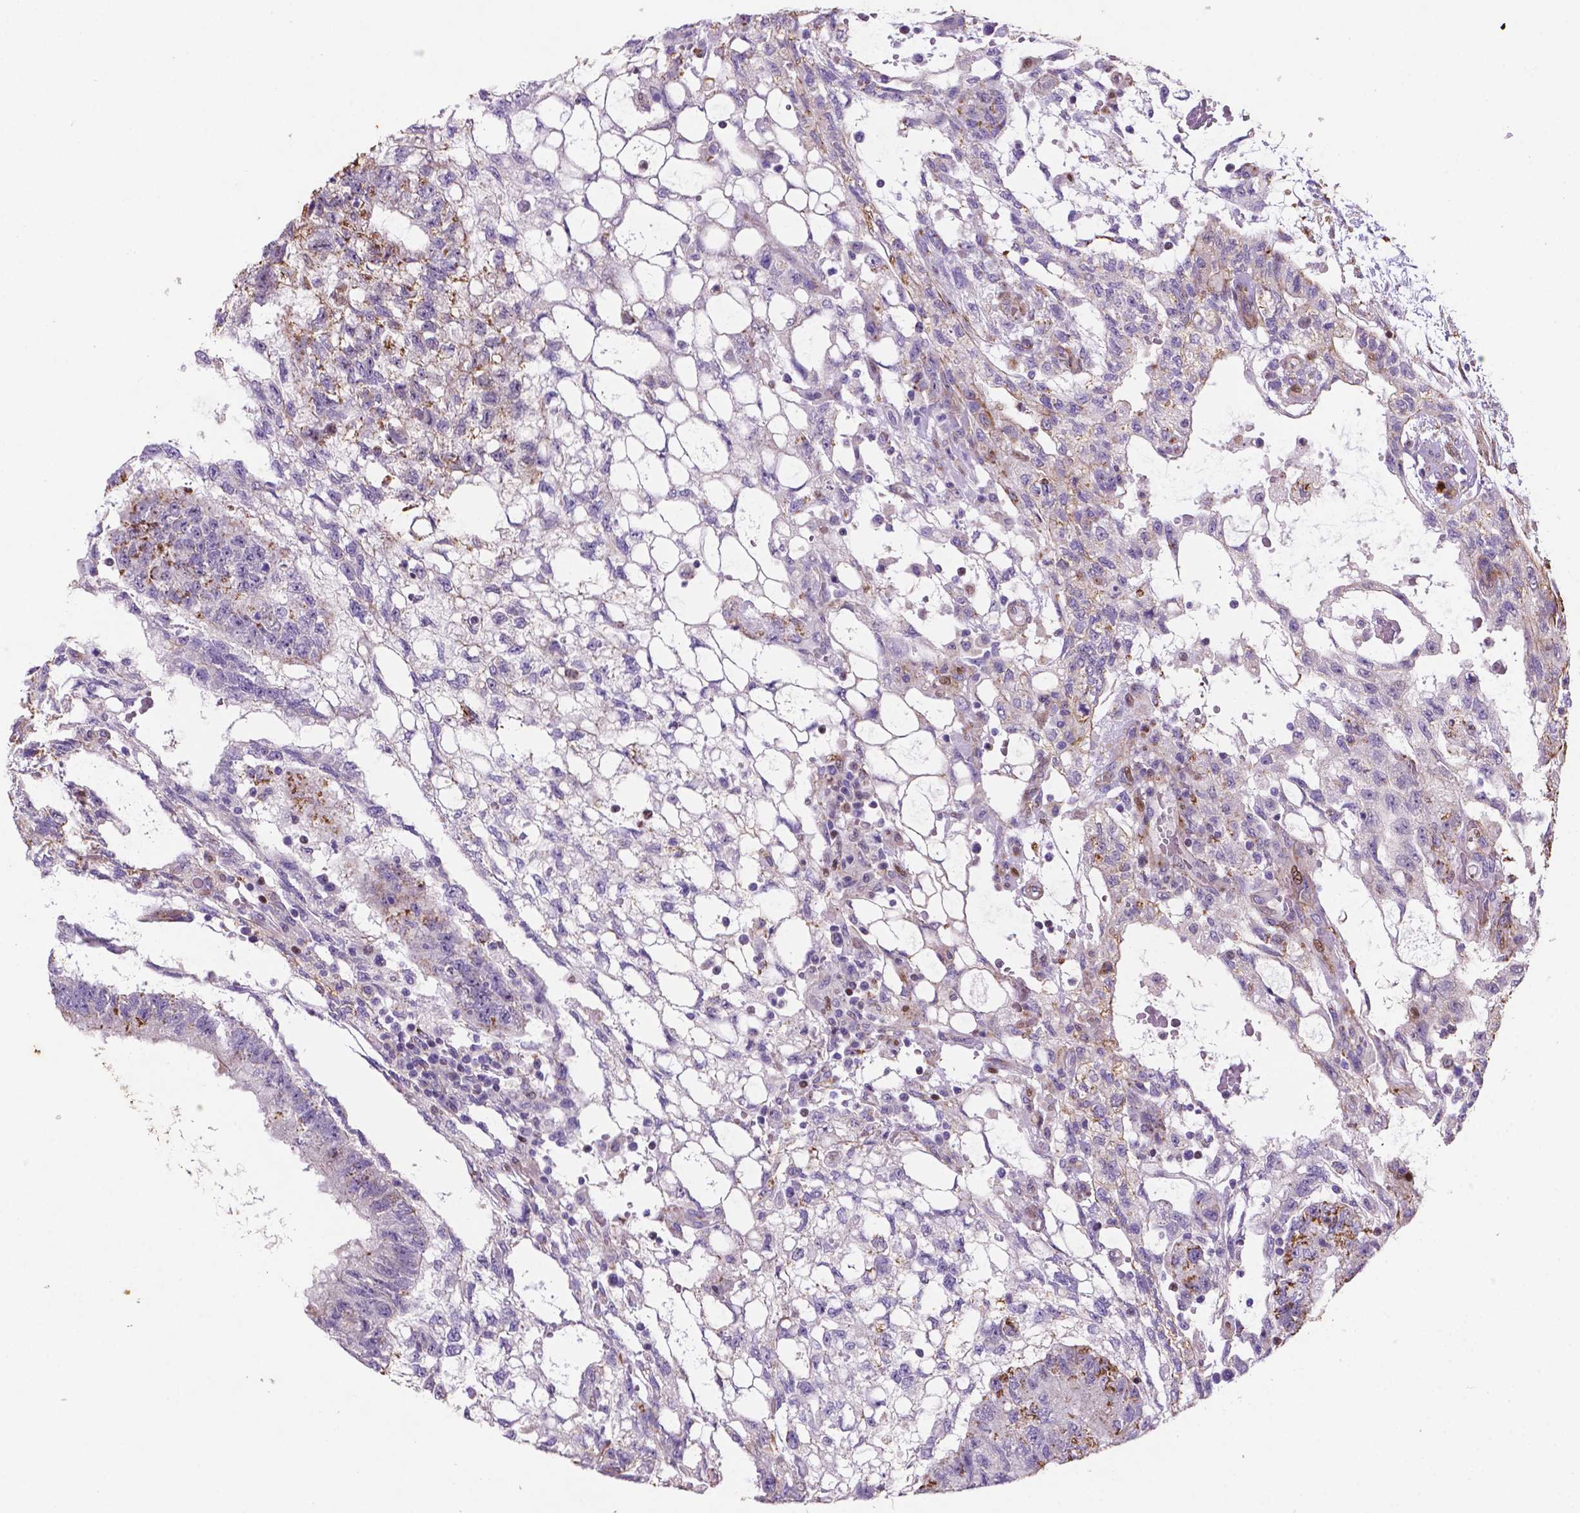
{"staining": {"intensity": "moderate", "quantity": "<25%", "location": "cytoplasmic/membranous"}, "tissue": "testis cancer", "cell_type": "Tumor cells", "image_type": "cancer", "snomed": [{"axis": "morphology", "description": "Carcinoma, Embryonal, NOS"}, {"axis": "topography", "description": "Testis"}], "caption": "This is a micrograph of IHC staining of embryonal carcinoma (testis), which shows moderate positivity in the cytoplasmic/membranous of tumor cells.", "gene": "TM4SF20", "patient": {"sex": "male", "age": 32}}